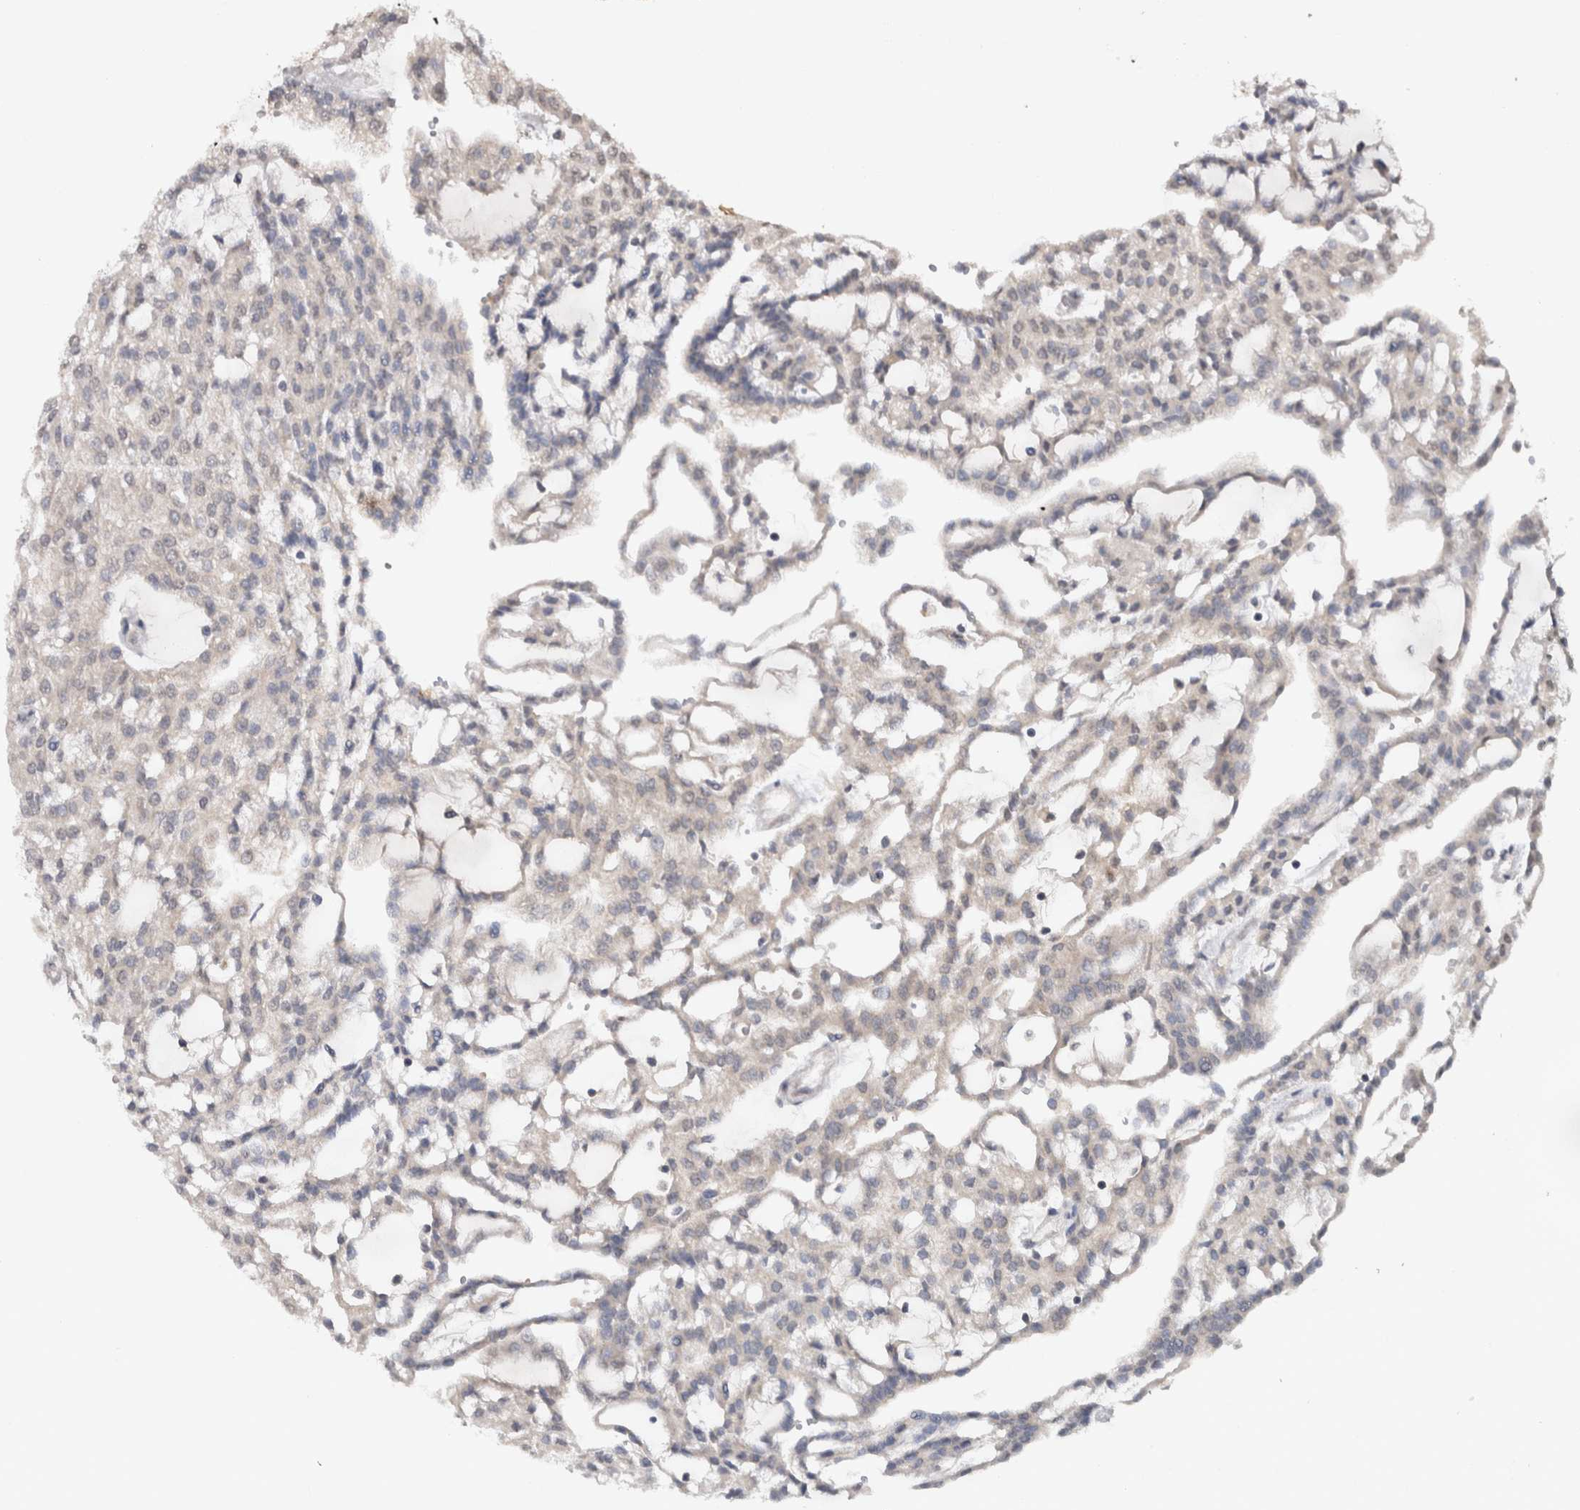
{"staining": {"intensity": "negative", "quantity": "none", "location": "none"}, "tissue": "renal cancer", "cell_type": "Tumor cells", "image_type": "cancer", "snomed": [{"axis": "morphology", "description": "Adenocarcinoma, NOS"}, {"axis": "topography", "description": "Kidney"}], "caption": "An immunohistochemistry (IHC) photomicrograph of renal cancer (adenocarcinoma) is shown. There is no staining in tumor cells of renal cancer (adenocarcinoma).", "gene": "HMOX2", "patient": {"sex": "male", "age": 63}}